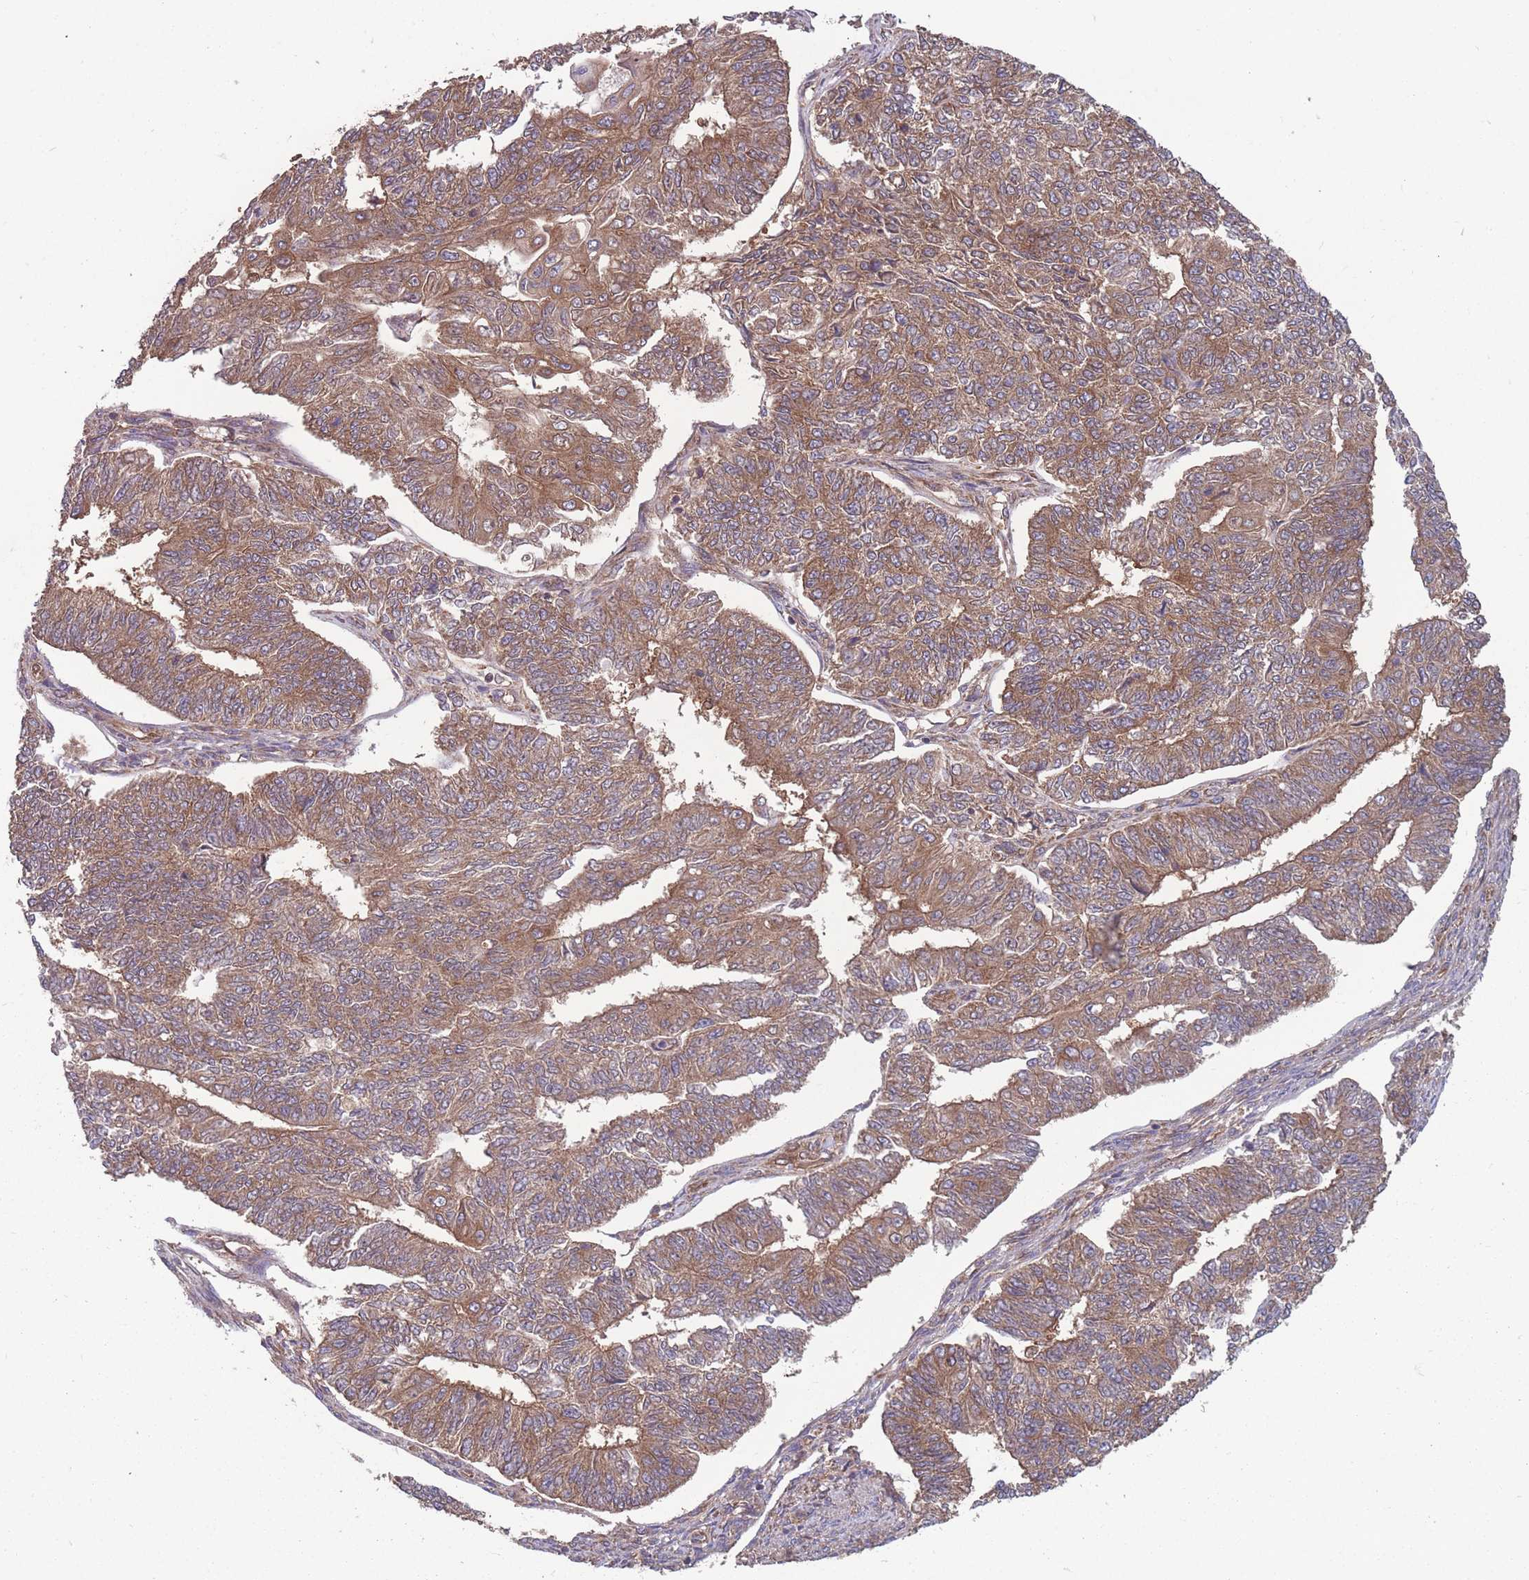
{"staining": {"intensity": "moderate", "quantity": ">75%", "location": "cytoplasmic/membranous"}, "tissue": "endometrial cancer", "cell_type": "Tumor cells", "image_type": "cancer", "snomed": [{"axis": "morphology", "description": "Adenocarcinoma, NOS"}, {"axis": "topography", "description": "Endometrium"}], "caption": "Protein staining exhibits moderate cytoplasmic/membranous positivity in about >75% of tumor cells in endometrial cancer.", "gene": "ZPR1", "patient": {"sex": "female", "age": 32}}